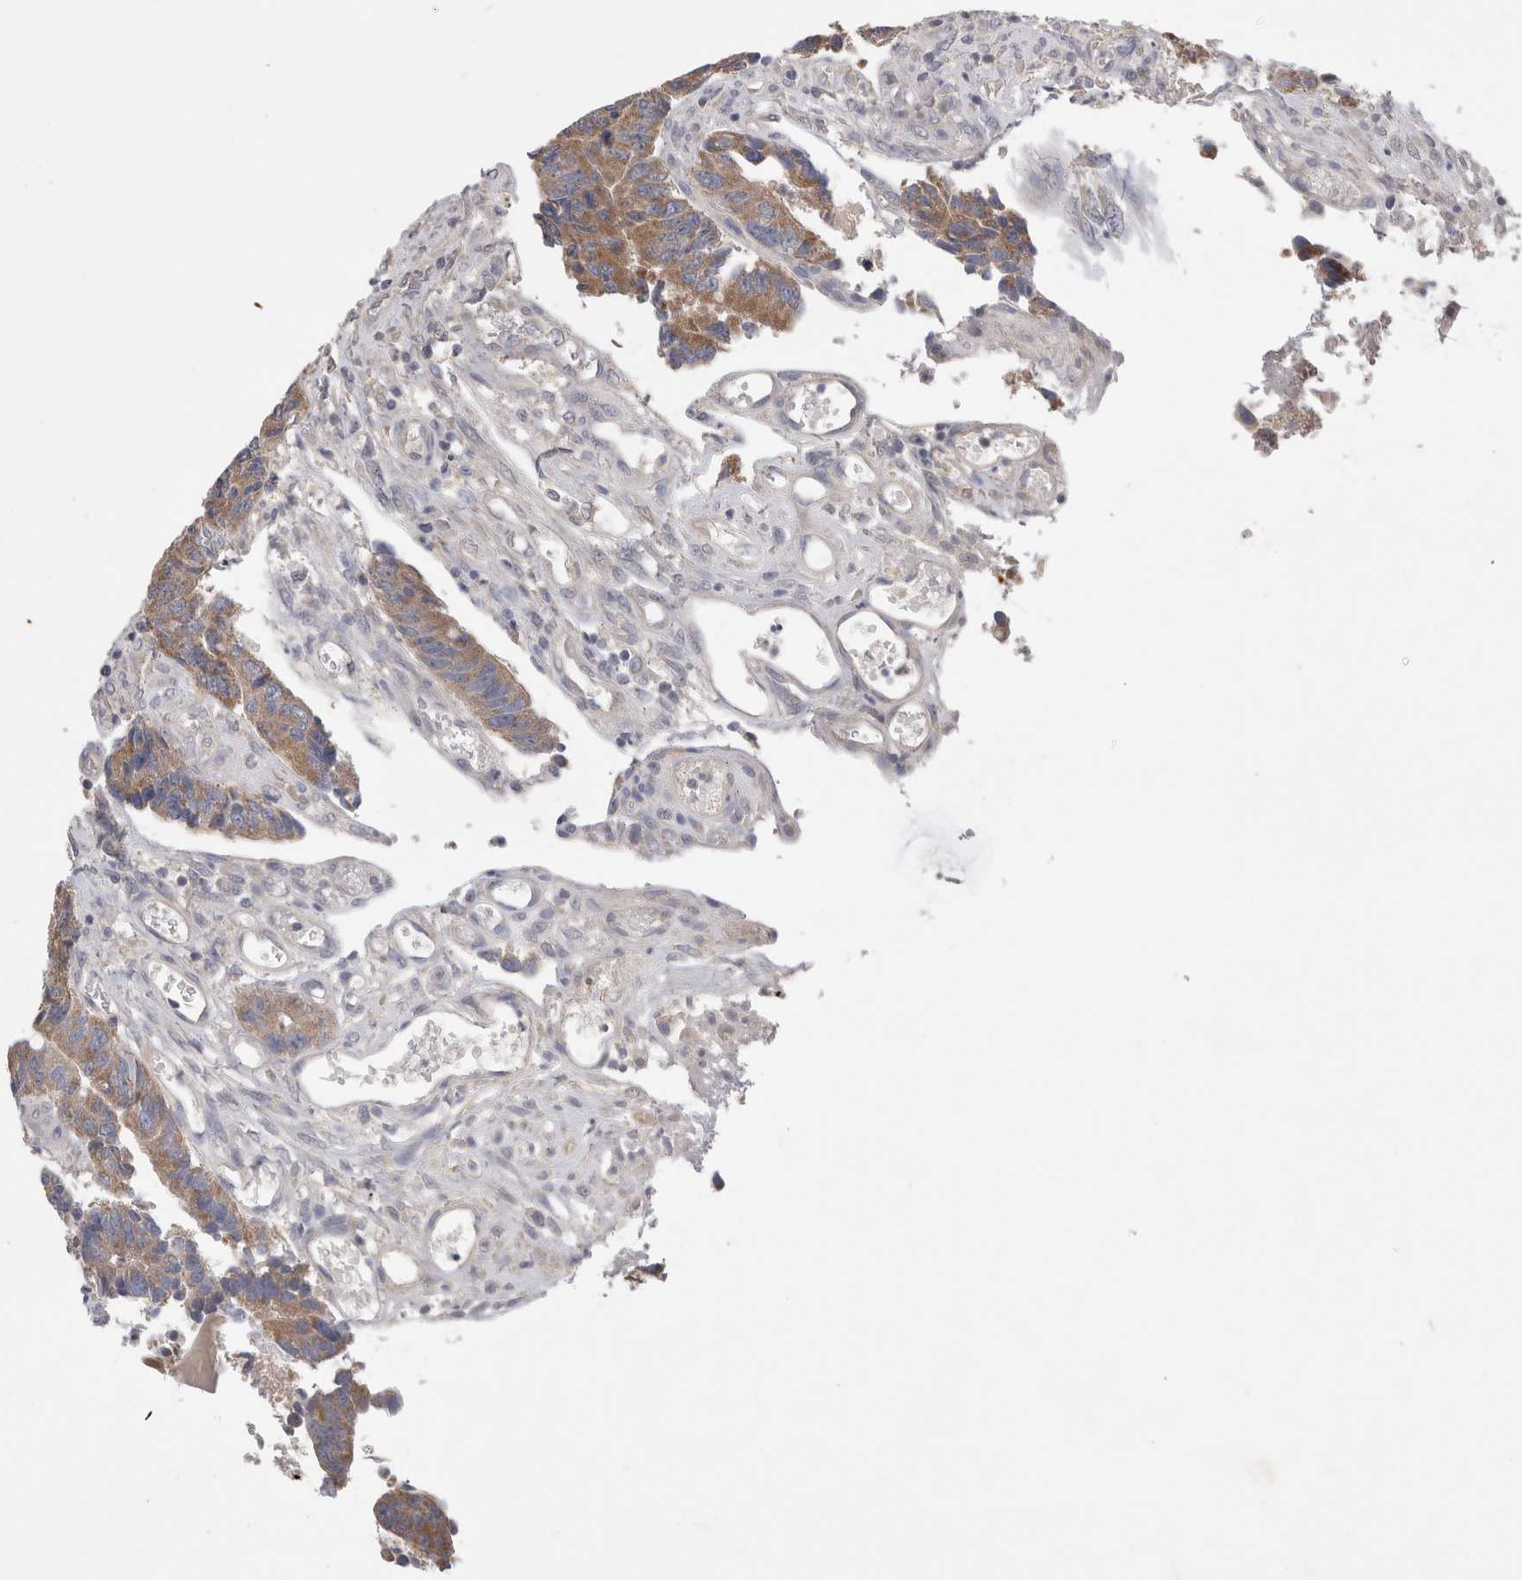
{"staining": {"intensity": "moderate", "quantity": ">75%", "location": "cytoplasmic/membranous"}, "tissue": "colorectal cancer", "cell_type": "Tumor cells", "image_type": "cancer", "snomed": [{"axis": "morphology", "description": "Adenocarcinoma, NOS"}, {"axis": "topography", "description": "Rectum"}], "caption": "IHC (DAB (3,3'-diaminobenzidine)) staining of adenocarcinoma (colorectal) exhibits moderate cytoplasmic/membranous protein staining in about >75% of tumor cells. Immunohistochemistry (ihc) stains the protein in brown and the nuclei are stained blue.", "gene": "IFT74", "patient": {"sex": "male", "age": 84}}